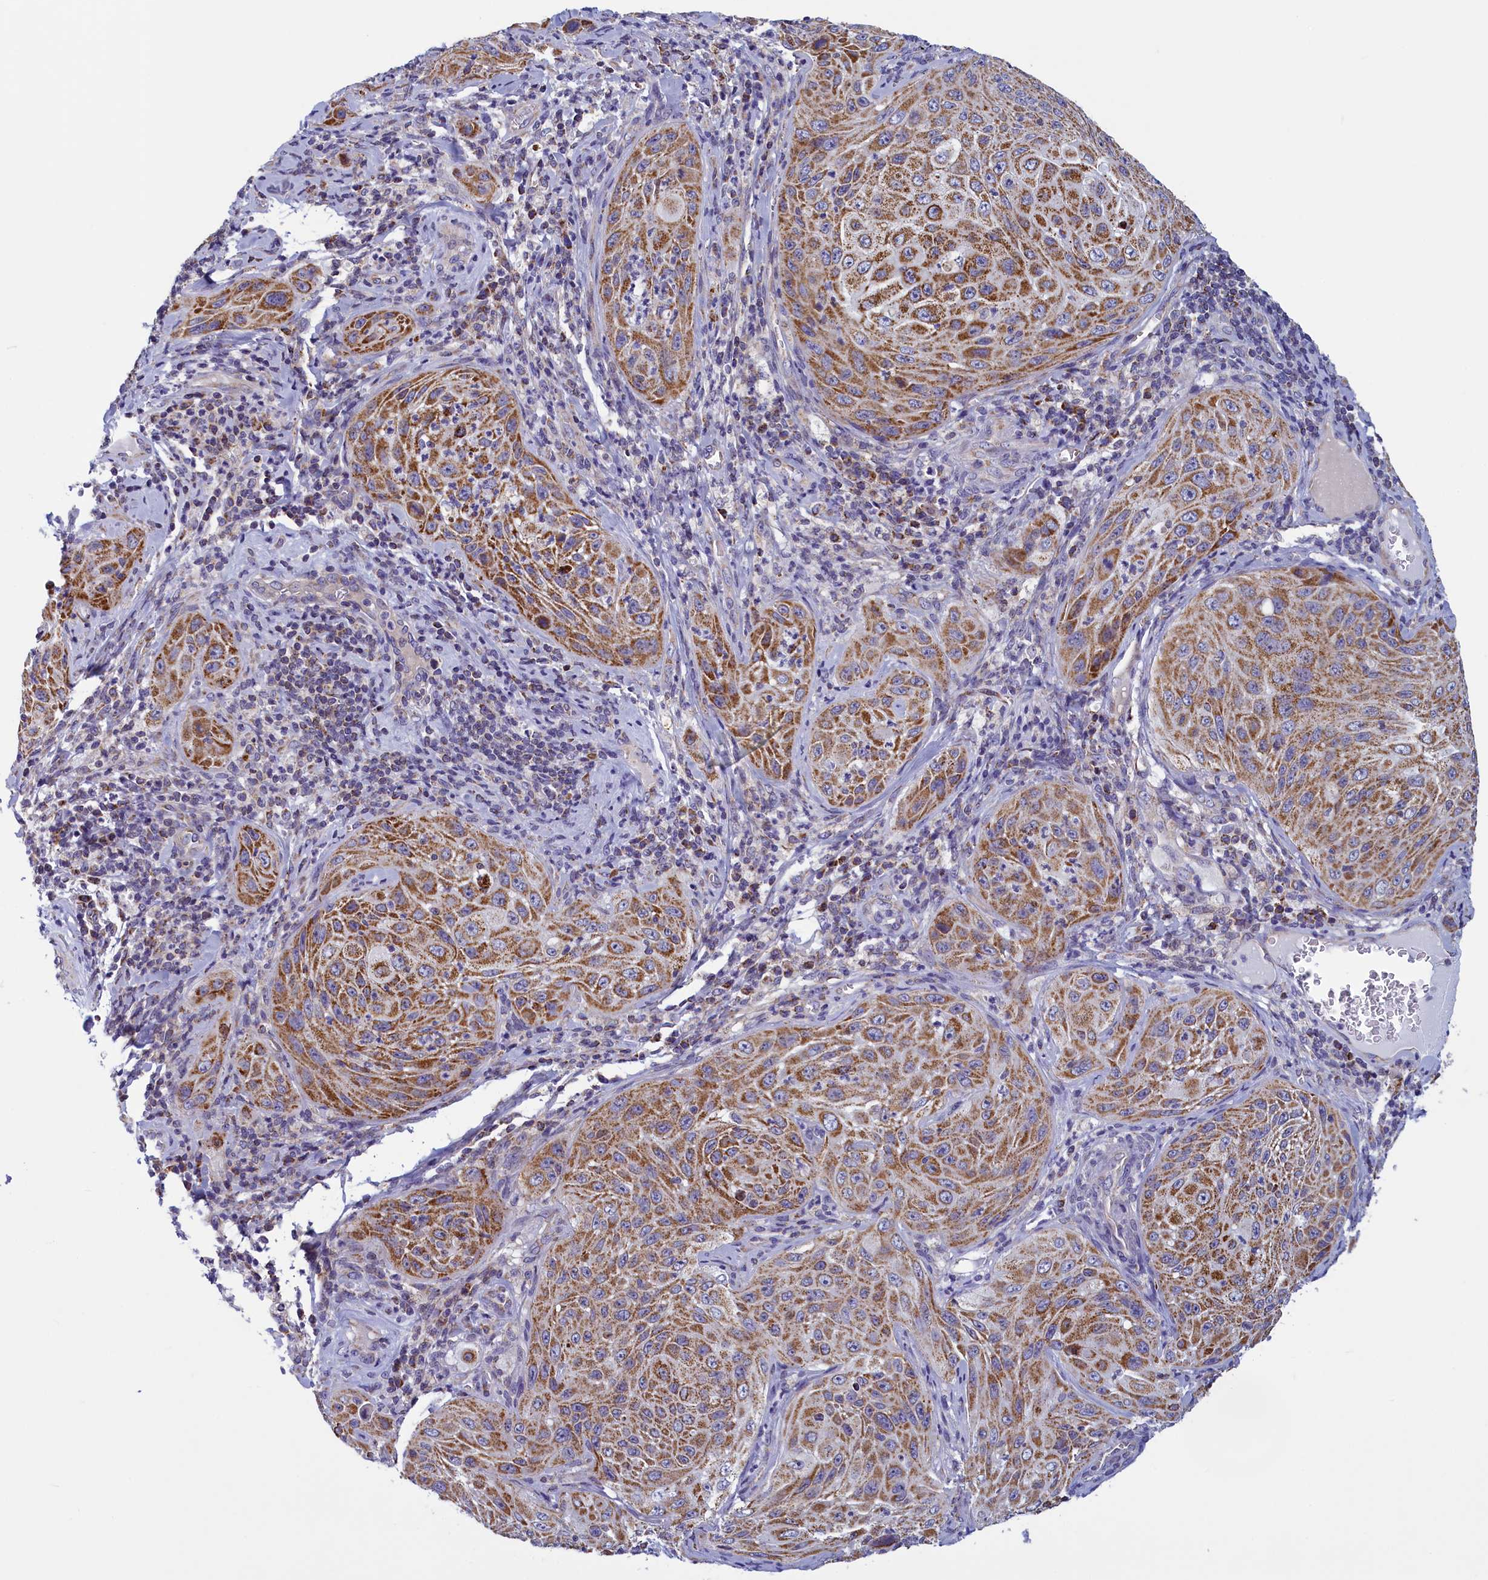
{"staining": {"intensity": "moderate", "quantity": ">75%", "location": "cytoplasmic/membranous"}, "tissue": "cervical cancer", "cell_type": "Tumor cells", "image_type": "cancer", "snomed": [{"axis": "morphology", "description": "Squamous cell carcinoma, NOS"}, {"axis": "topography", "description": "Cervix"}], "caption": "DAB immunohistochemical staining of human cervical cancer shows moderate cytoplasmic/membranous protein positivity in about >75% of tumor cells.", "gene": "IFT122", "patient": {"sex": "female", "age": 42}}